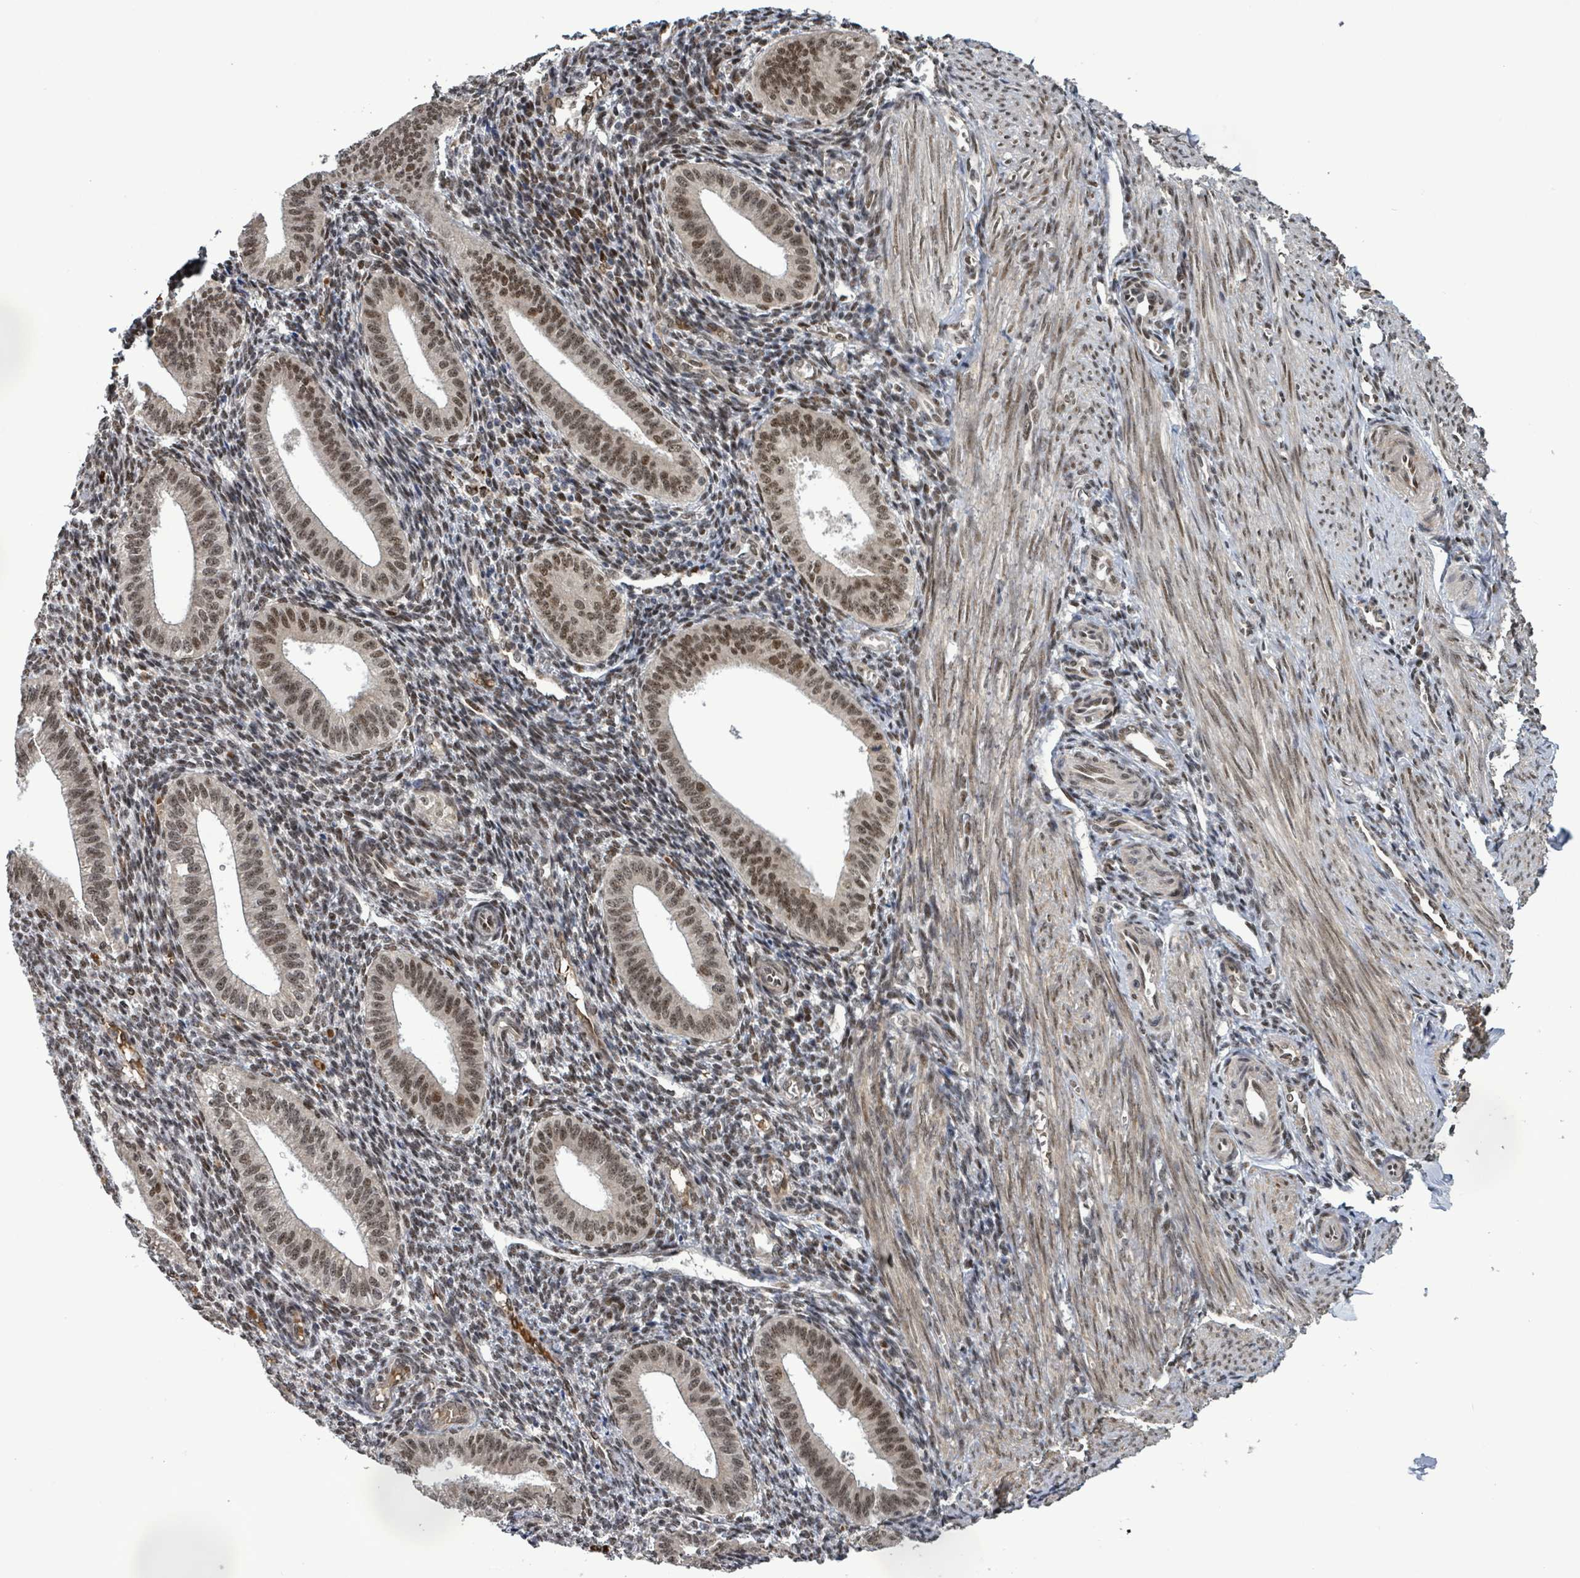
{"staining": {"intensity": "weak", "quantity": "25%-75%", "location": "nuclear"}, "tissue": "endometrium", "cell_type": "Cells in endometrial stroma", "image_type": "normal", "snomed": [{"axis": "morphology", "description": "Normal tissue, NOS"}, {"axis": "topography", "description": "Endometrium"}], "caption": "DAB (3,3'-diaminobenzidine) immunohistochemical staining of benign endometrium shows weak nuclear protein positivity in about 25%-75% of cells in endometrial stroma. (DAB IHC, brown staining for protein, blue staining for nuclei).", "gene": "PATZ1", "patient": {"sex": "female", "age": 34}}